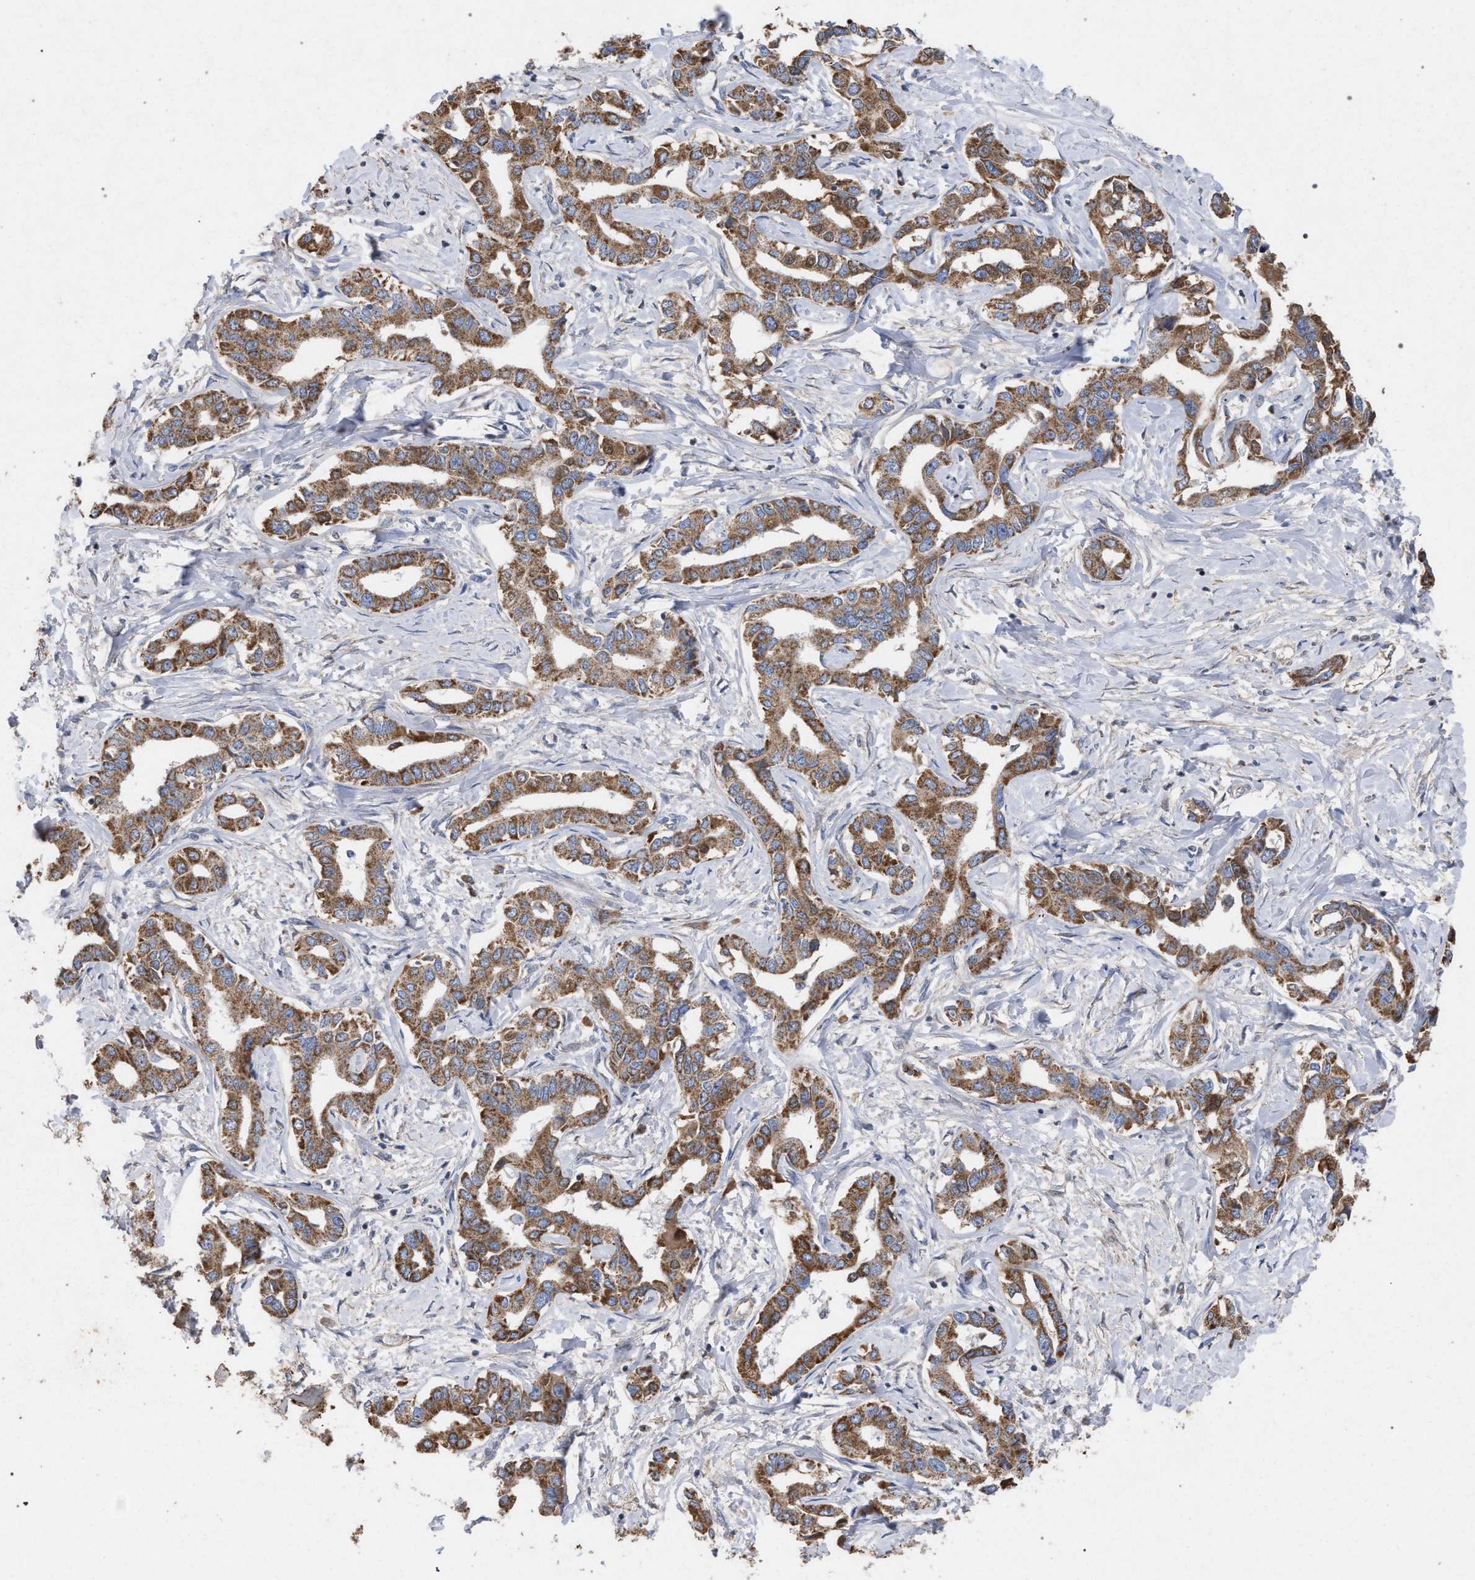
{"staining": {"intensity": "moderate", "quantity": ">75%", "location": "cytoplasmic/membranous"}, "tissue": "liver cancer", "cell_type": "Tumor cells", "image_type": "cancer", "snomed": [{"axis": "morphology", "description": "Cholangiocarcinoma"}, {"axis": "topography", "description": "Liver"}], "caption": "Immunohistochemical staining of liver cancer (cholangiocarcinoma) shows medium levels of moderate cytoplasmic/membranous staining in approximately >75% of tumor cells.", "gene": "BCL2L12", "patient": {"sex": "male", "age": 59}}